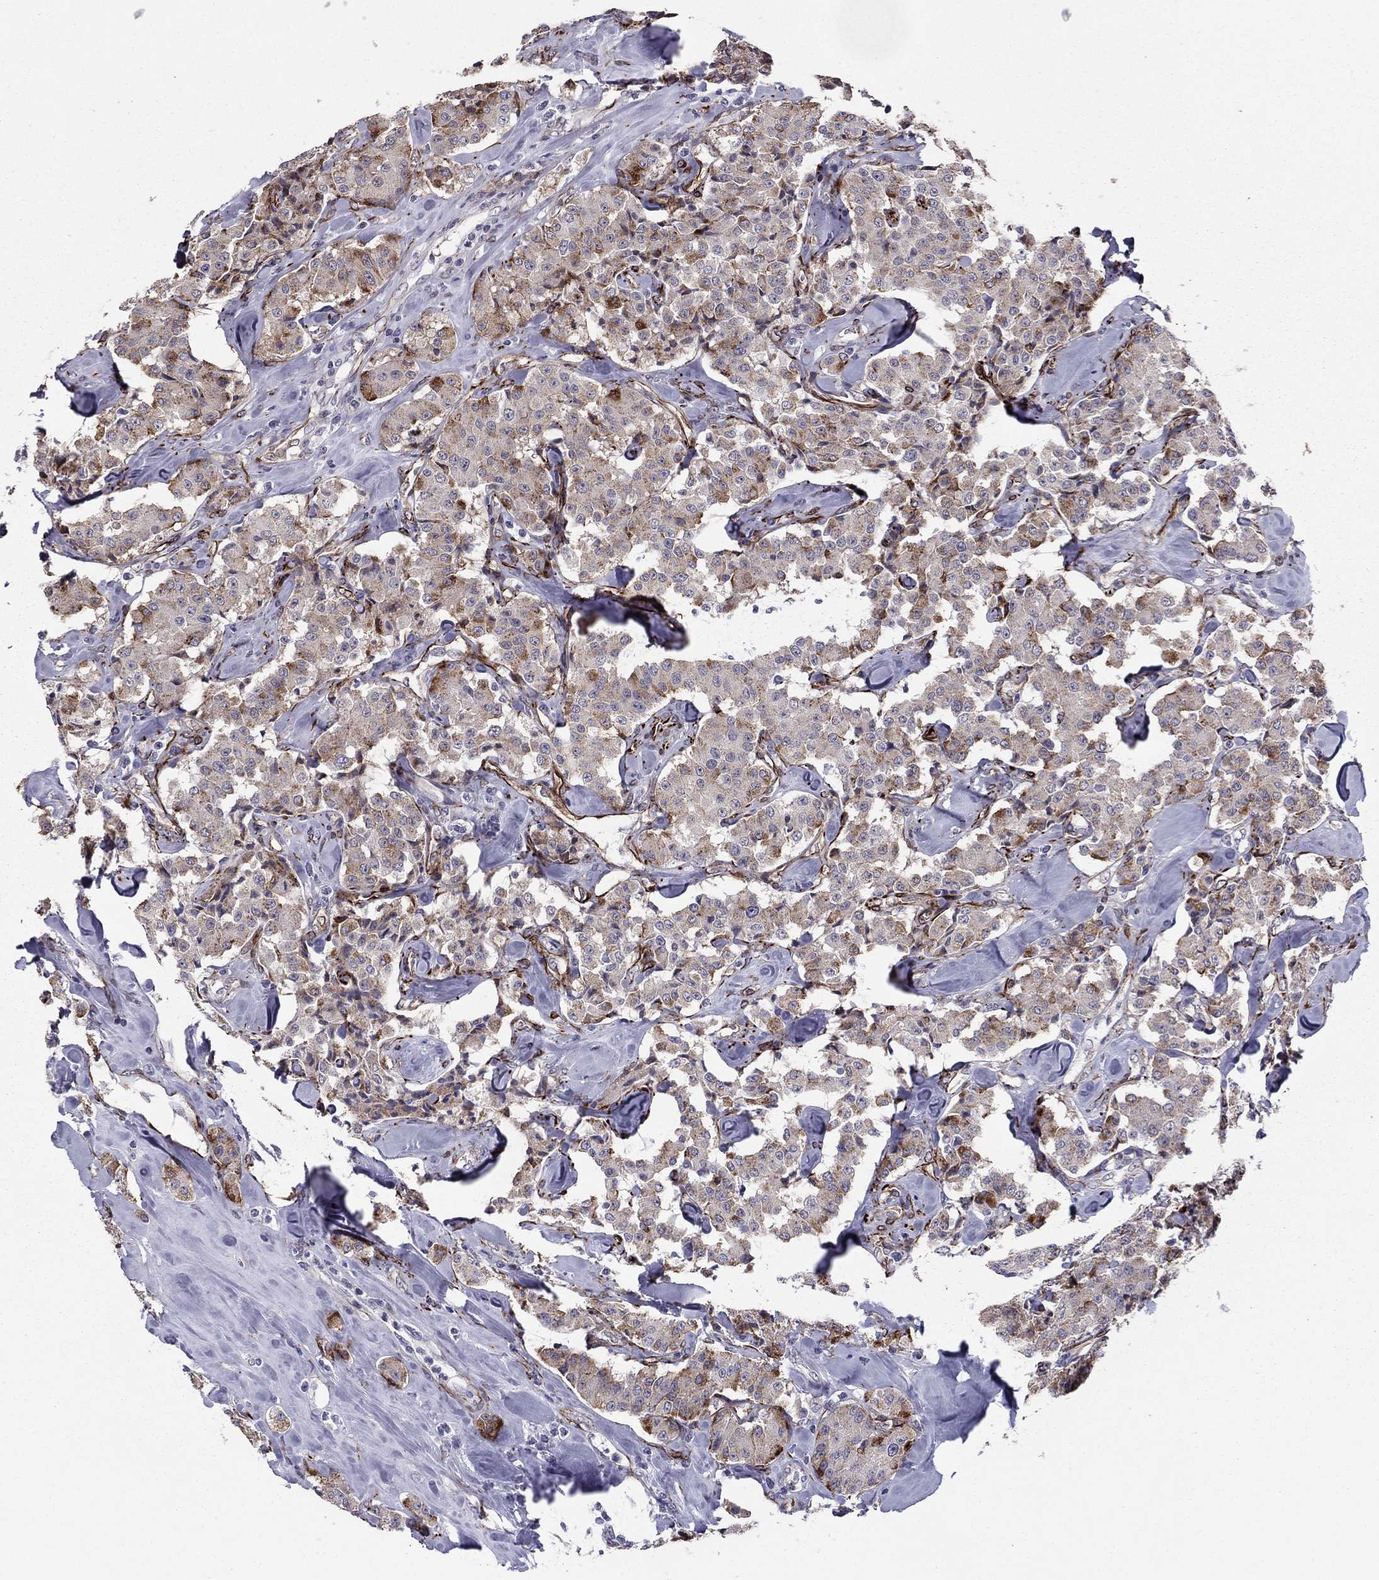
{"staining": {"intensity": "moderate", "quantity": "<25%", "location": "cytoplasmic/membranous"}, "tissue": "carcinoid", "cell_type": "Tumor cells", "image_type": "cancer", "snomed": [{"axis": "morphology", "description": "Carcinoid, malignant, NOS"}, {"axis": "topography", "description": "Pancreas"}], "caption": "Tumor cells show moderate cytoplasmic/membranous expression in about <25% of cells in carcinoid.", "gene": "ANKS4B", "patient": {"sex": "male", "age": 41}}